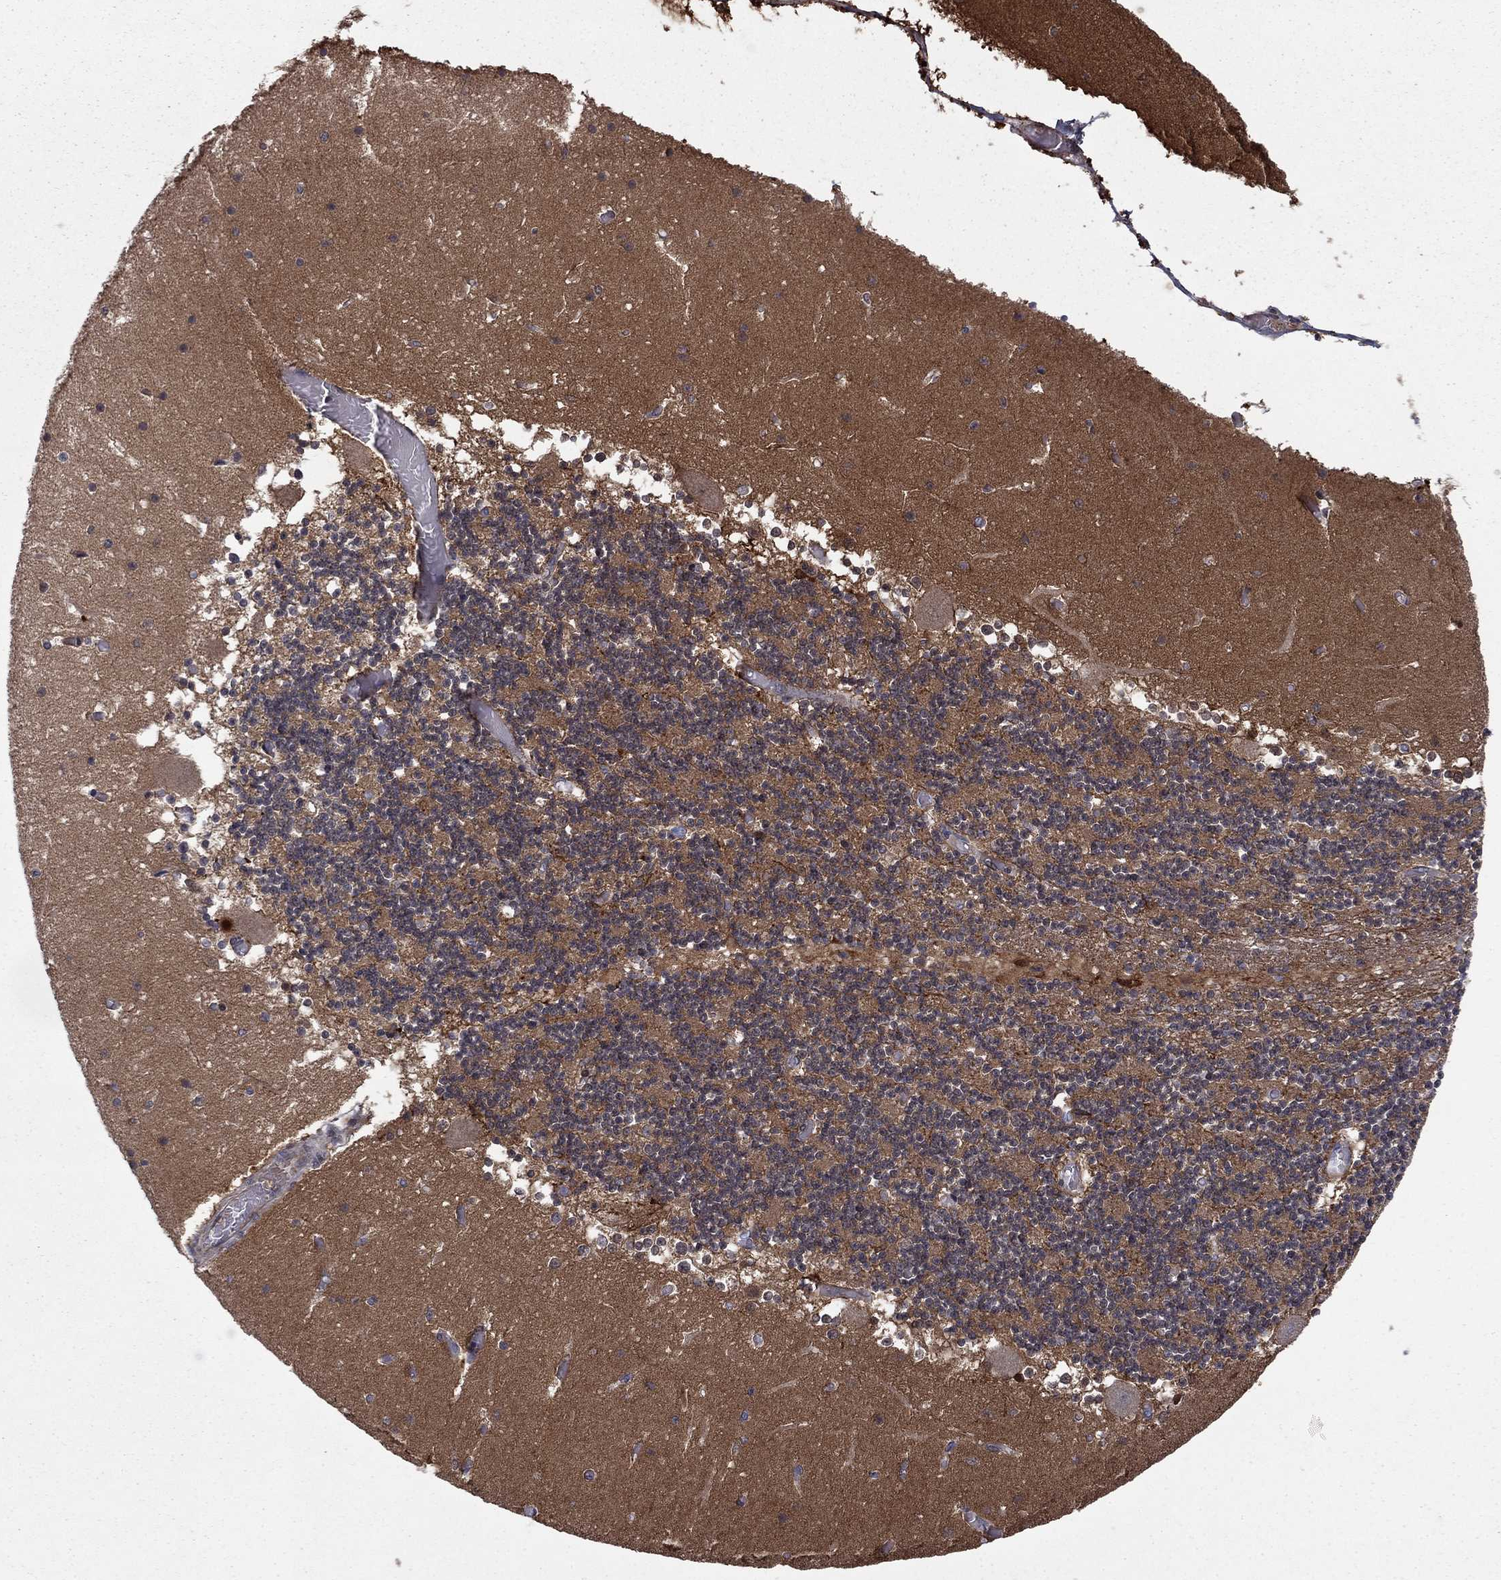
{"staining": {"intensity": "negative", "quantity": "none", "location": "none"}, "tissue": "cerebellum", "cell_type": "Cells in granular layer", "image_type": "normal", "snomed": [{"axis": "morphology", "description": "Normal tissue, NOS"}, {"axis": "topography", "description": "Cerebellum"}], "caption": "Immunohistochemistry of benign cerebellum reveals no expression in cells in granular layer.", "gene": "HDAC4", "patient": {"sex": "female", "age": 28}}